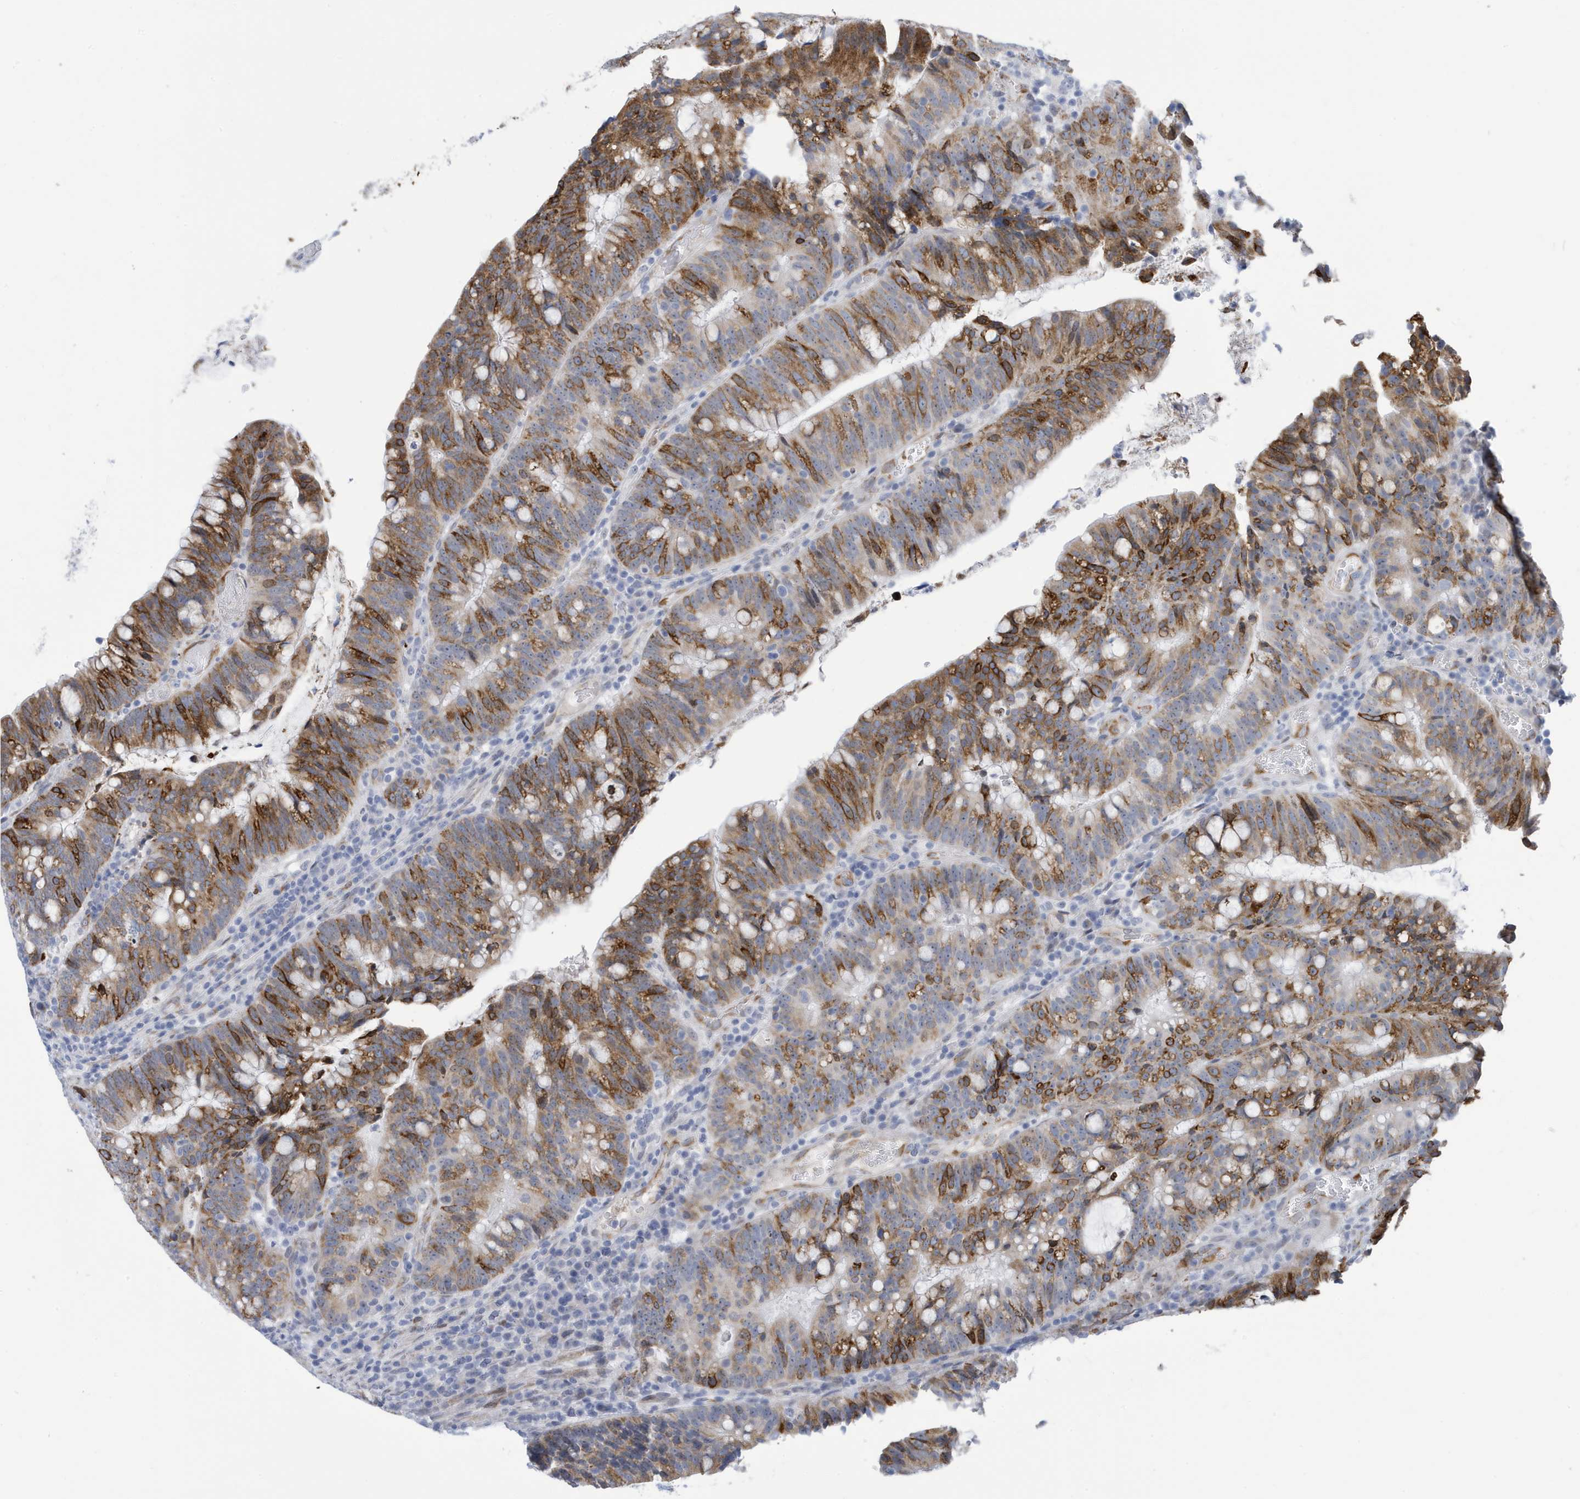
{"staining": {"intensity": "moderate", "quantity": ">75%", "location": "cytoplasmic/membranous"}, "tissue": "colorectal cancer", "cell_type": "Tumor cells", "image_type": "cancer", "snomed": [{"axis": "morphology", "description": "Adenocarcinoma, NOS"}, {"axis": "topography", "description": "Colon"}], "caption": "DAB (3,3'-diaminobenzidine) immunohistochemical staining of colorectal cancer (adenocarcinoma) displays moderate cytoplasmic/membranous protein expression in approximately >75% of tumor cells. (Stains: DAB (3,3'-diaminobenzidine) in brown, nuclei in blue, Microscopy: brightfield microscopy at high magnification).", "gene": "SEMA3F", "patient": {"sex": "female", "age": 66}}